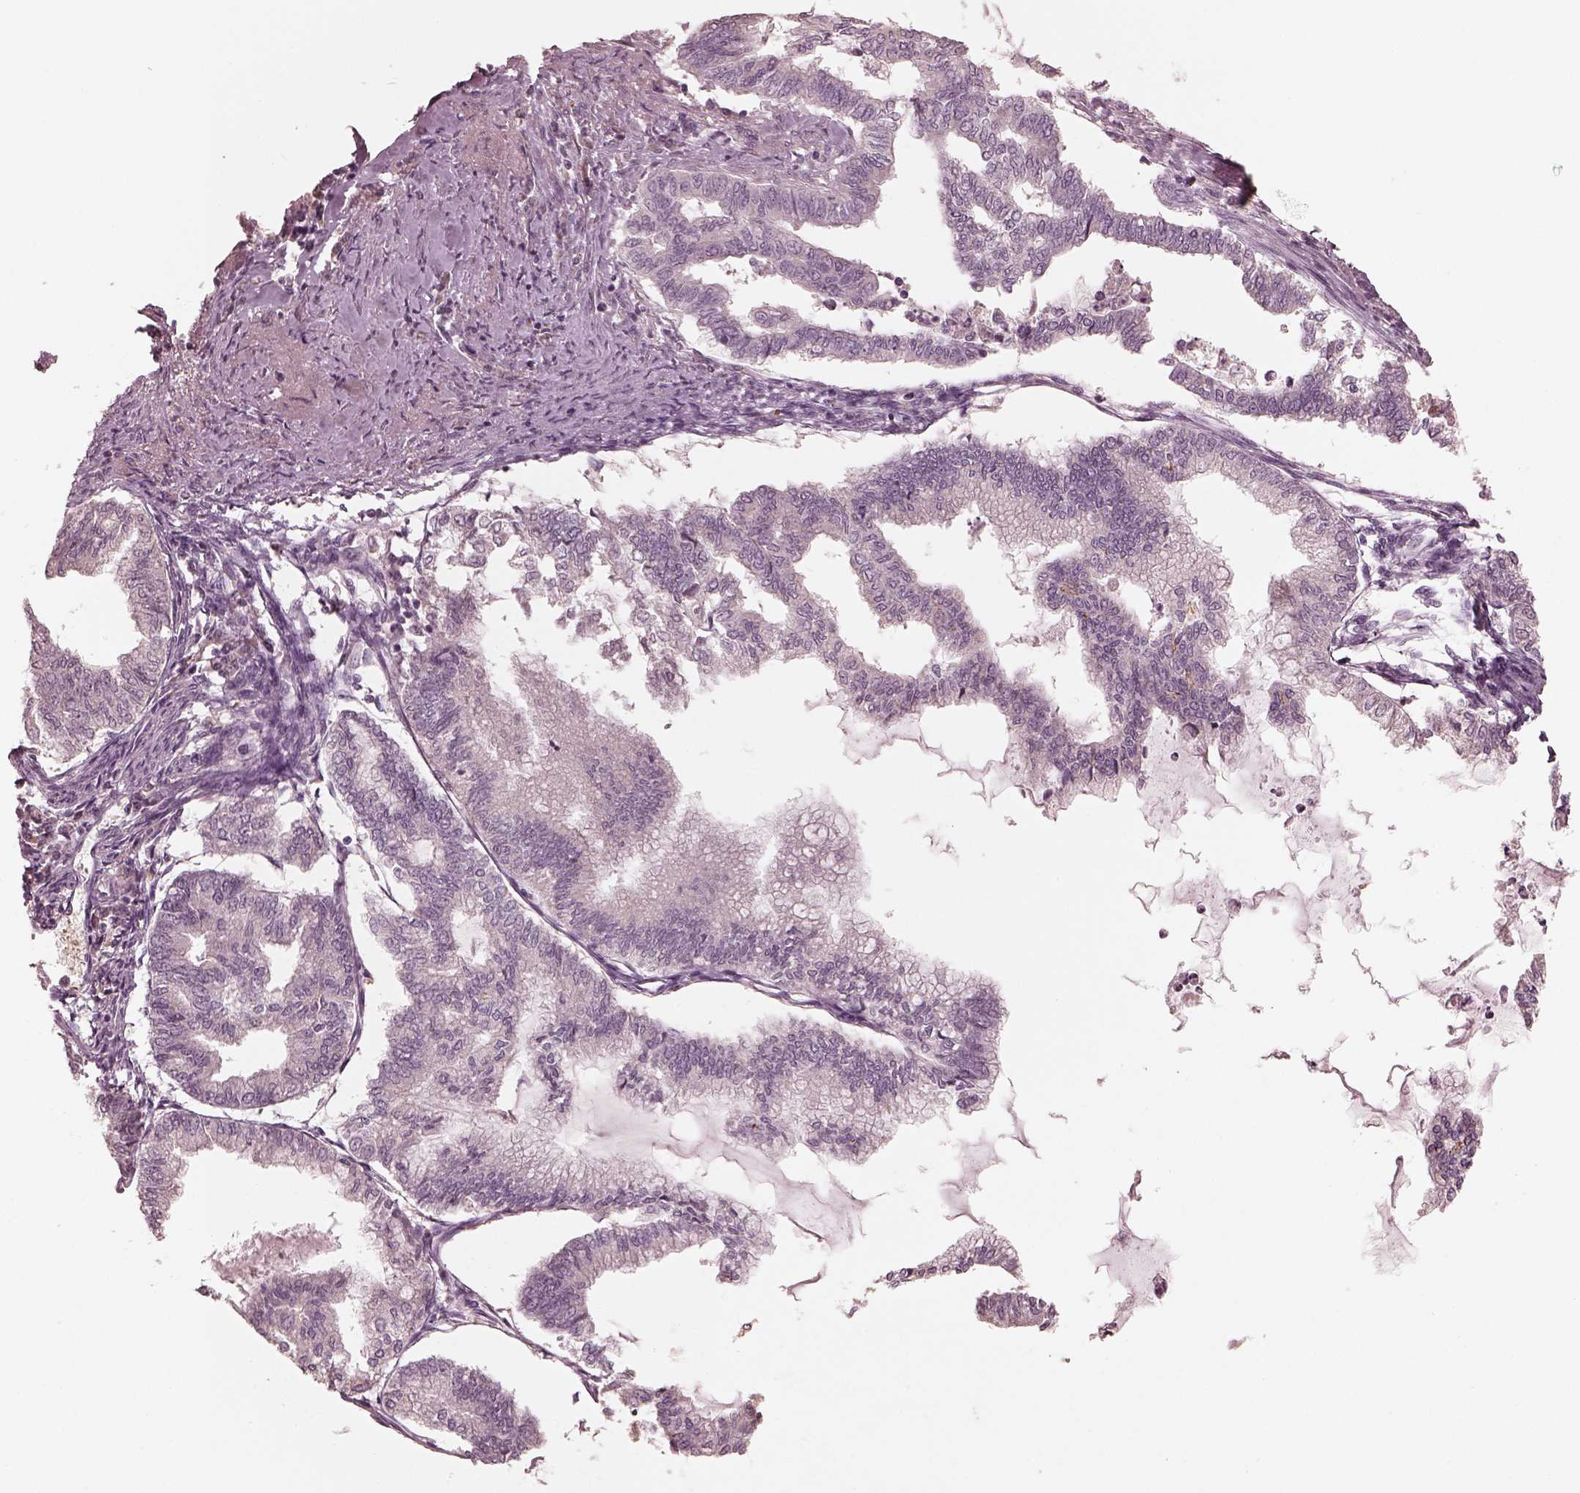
{"staining": {"intensity": "negative", "quantity": "none", "location": "none"}, "tissue": "endometrial cancer", "cell_type": "Tumor cells", "image_type": "cancer", "snomed": [{"axis": "morphology", "description": "Adenocarcinoma, NOS"}, {"axis": "topography", "description": "Endometrium"}], "caption": "Tumor cells are negative for protein expression in human endometrial cancer (adenocarcinoma). (Brightfield microscopy of DAB (3,3'-diaminobenzidine) immunohistochemistry (IHC) at high magnification).", "gene": "ANKLE1", "patient": {"sex": "female", "age": 79}}